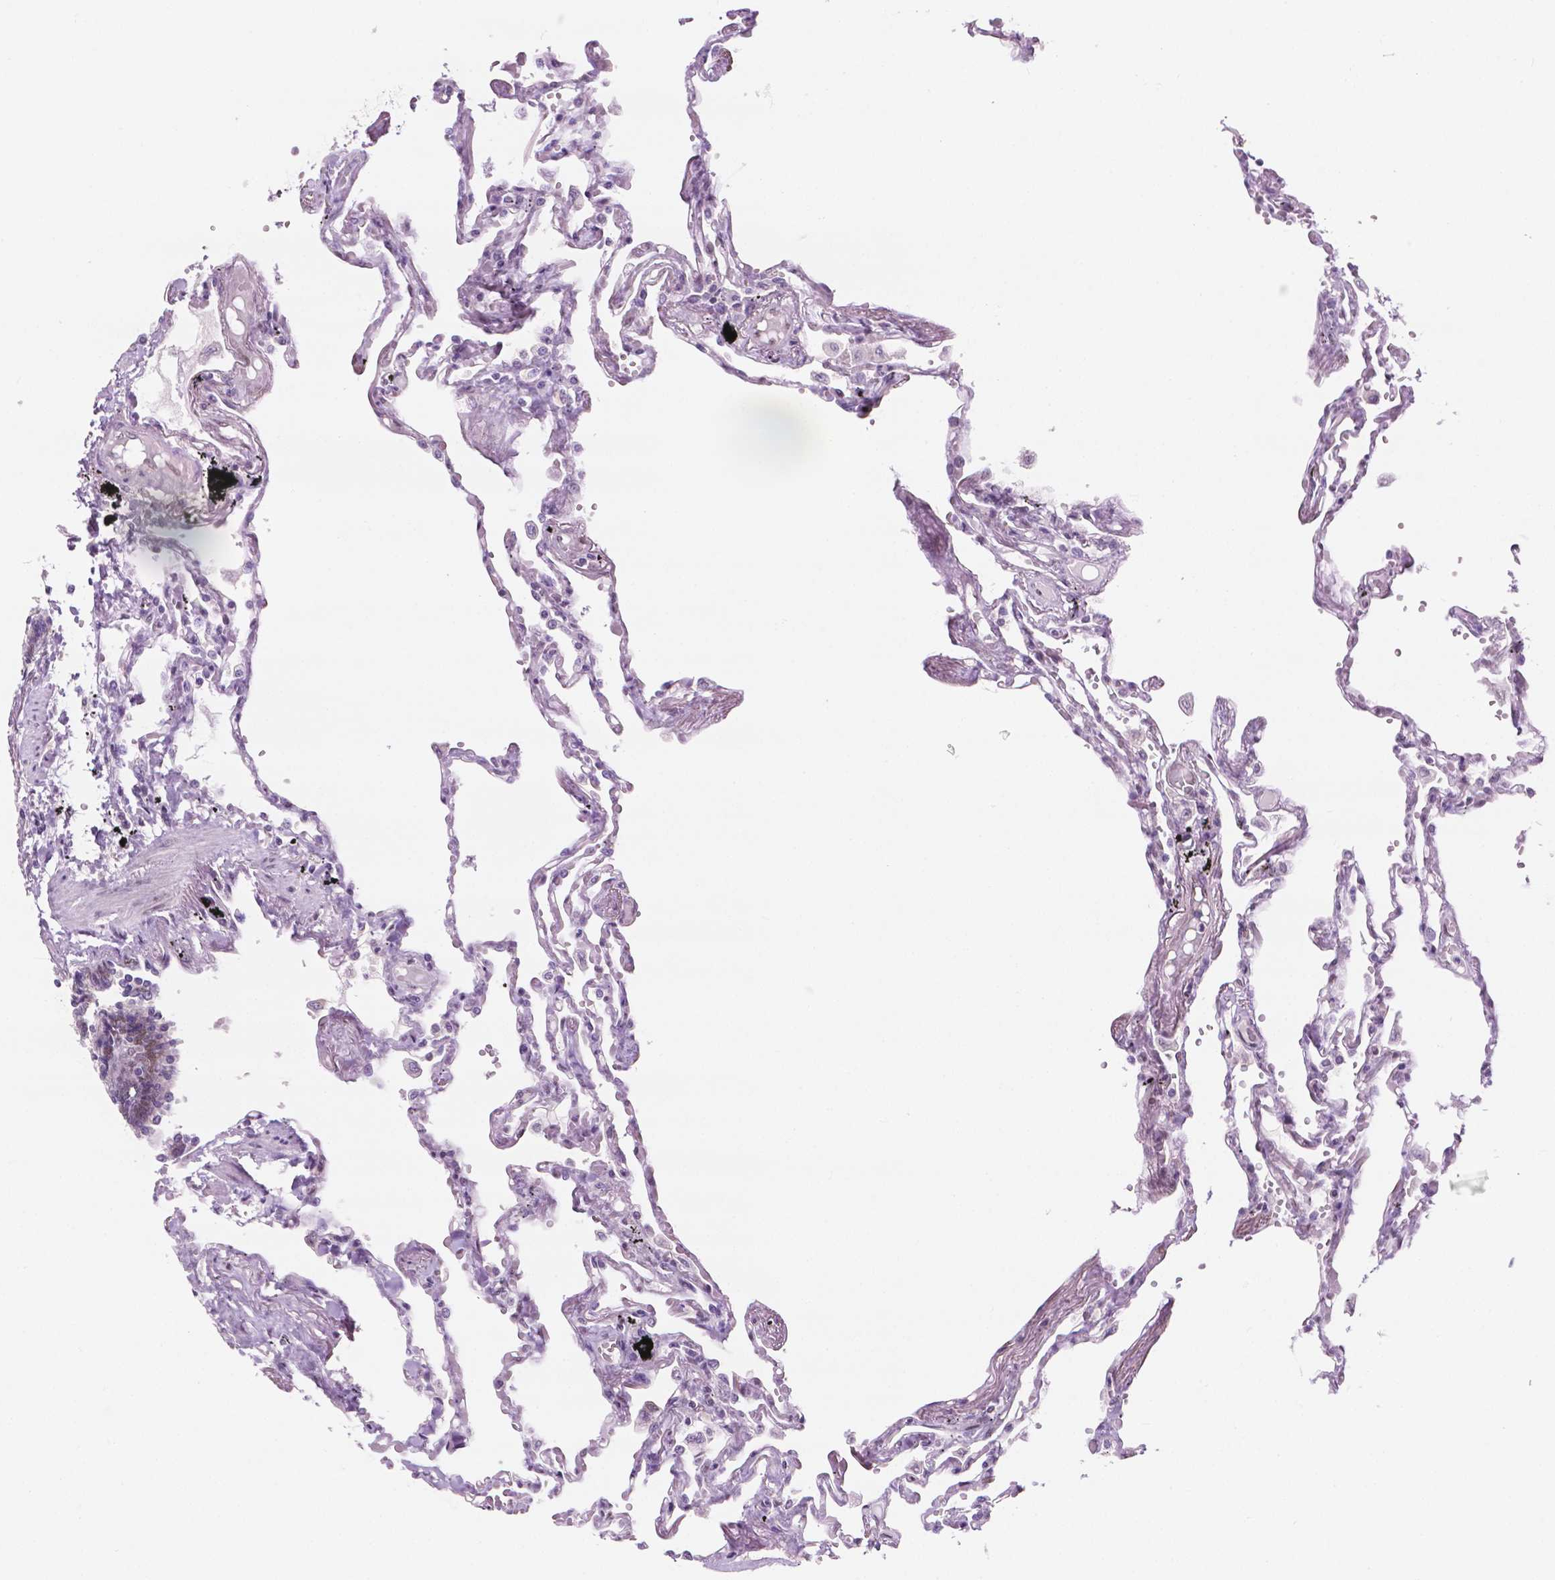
{"staining": {"intensity": "weak", "quantity": "<25%", "location": "nuclear"}, "tissue": "lung", "cell_type": "Alveolar cells", "image_type": "normal", "snomed": [{"axis": "morphology", "description": "Normal tissue, NOS"}, {"axis": "morphology", "description": "Adenocarcinoma, NOS"}, {"axis": "topography", "description": "Cartilage tissue"}, {"axis": "topography", "description": "Lung"}], "caption": "A high-resolution photomicrograph shows immunohistochemistry (IHC) staining of benign lung, which shows no significant staining in alveolar cells. (DAB (3,3'-diaminobenzidine) immunohistochemistry (IHC) visualized using brightfield microscopy, high magnification).", "gene": "ERF", "patient": {"sex": "female", "age": 67}}